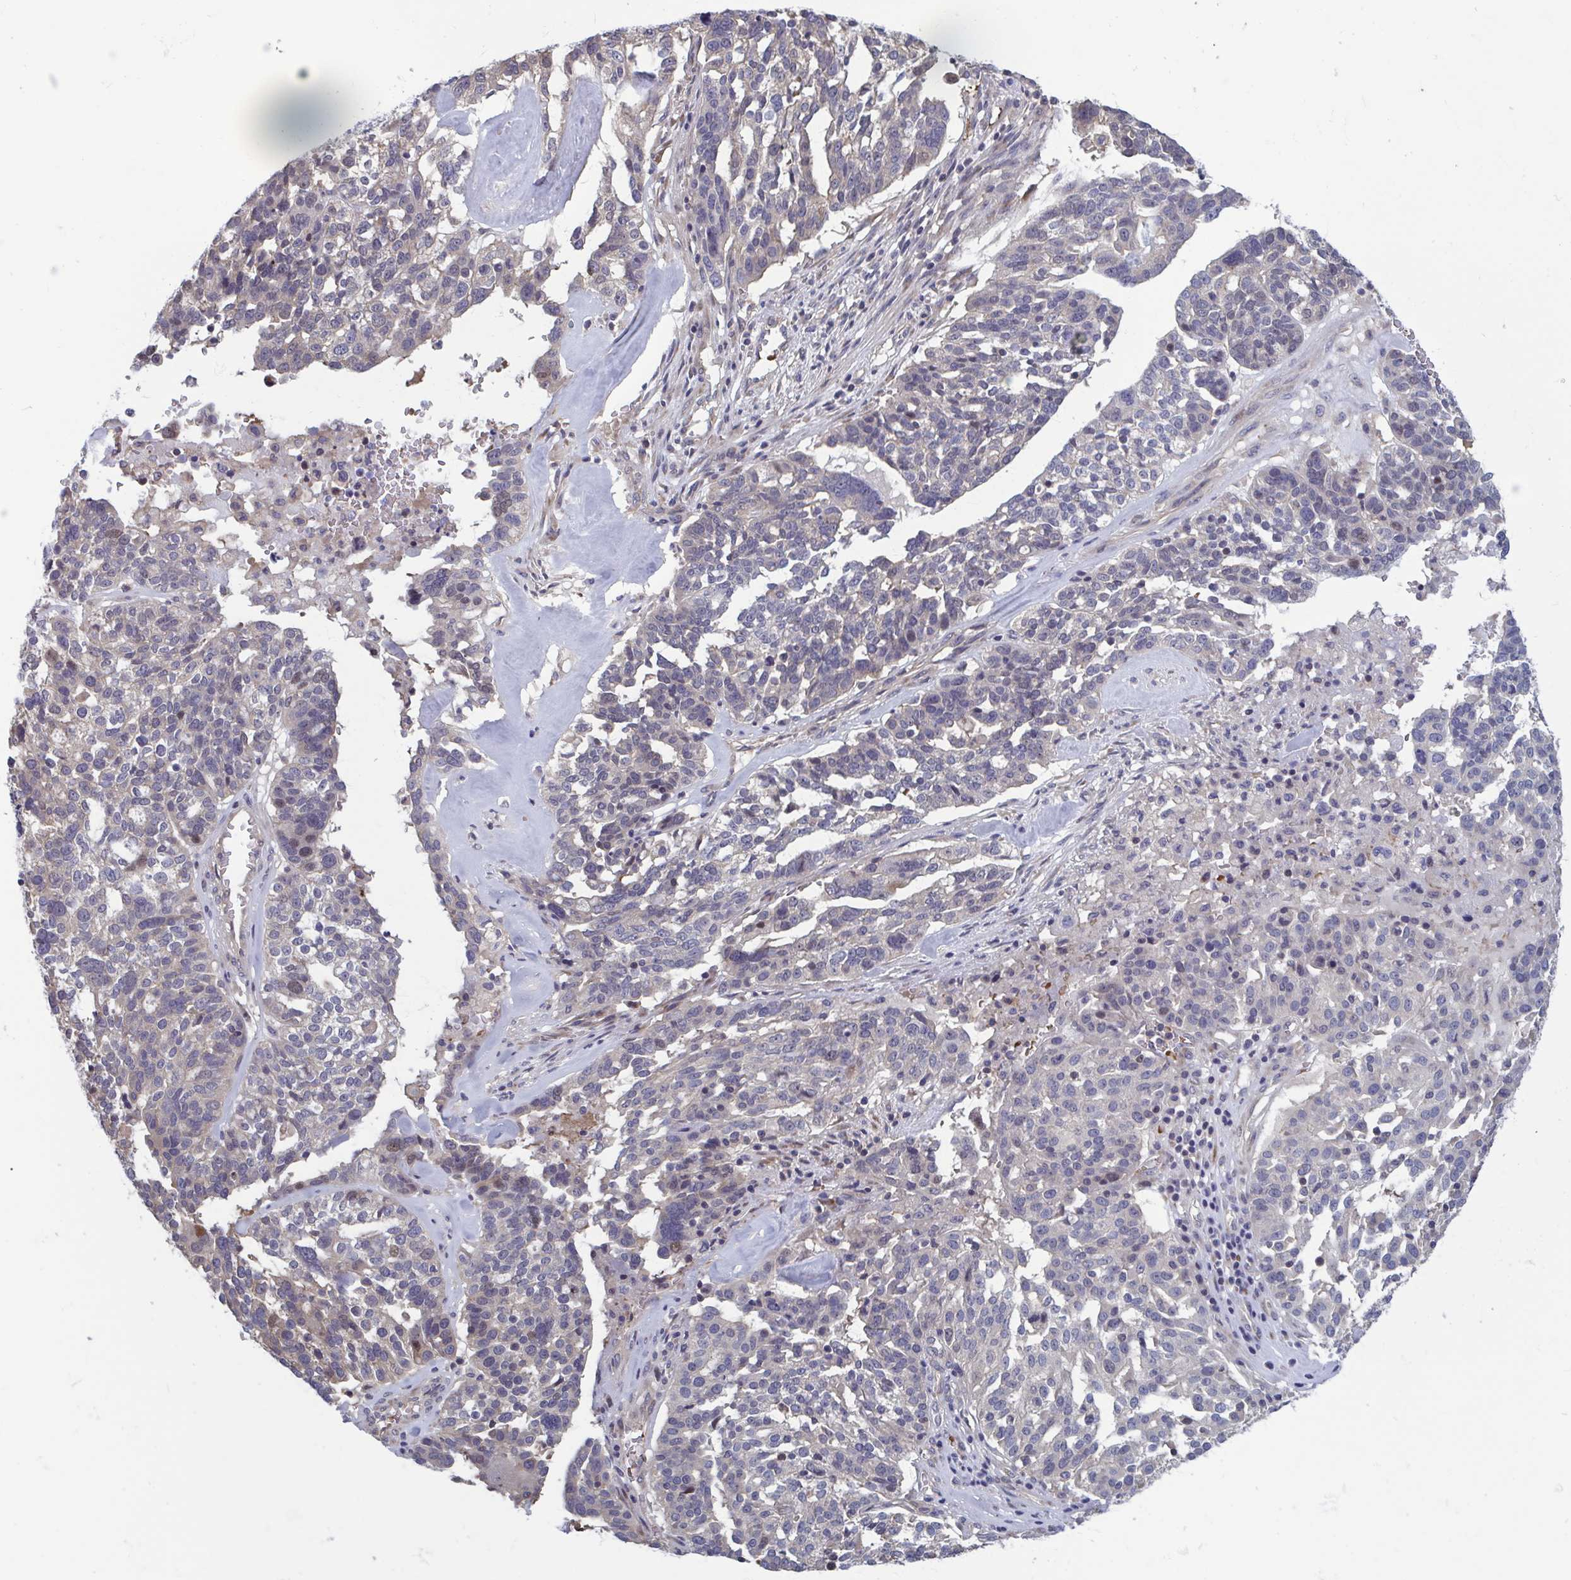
{"staining": {"intensity": "negative", "quantity": "none", "location": "none"}, "tissue": "ovarian cancer", "cell_type": "Tumor cells", "image_type": "cancer", "snomed": [{"axis": "morphology", "description": "Cystadenocarcinoma, serous, NOS"}, {"axis": "topography", "description": "Ovary"}], "caption": "Immunohistochemistry image of human ovarian cancer (serous cystadenocarcinoma) stained for a protein (brown), which displays no positivity in tumor cells. (Immunohistochemistry, brightfield microscopy, high magnification).", "gene": "LRRC38", "patient": {"sex": "female", "age": 59}}